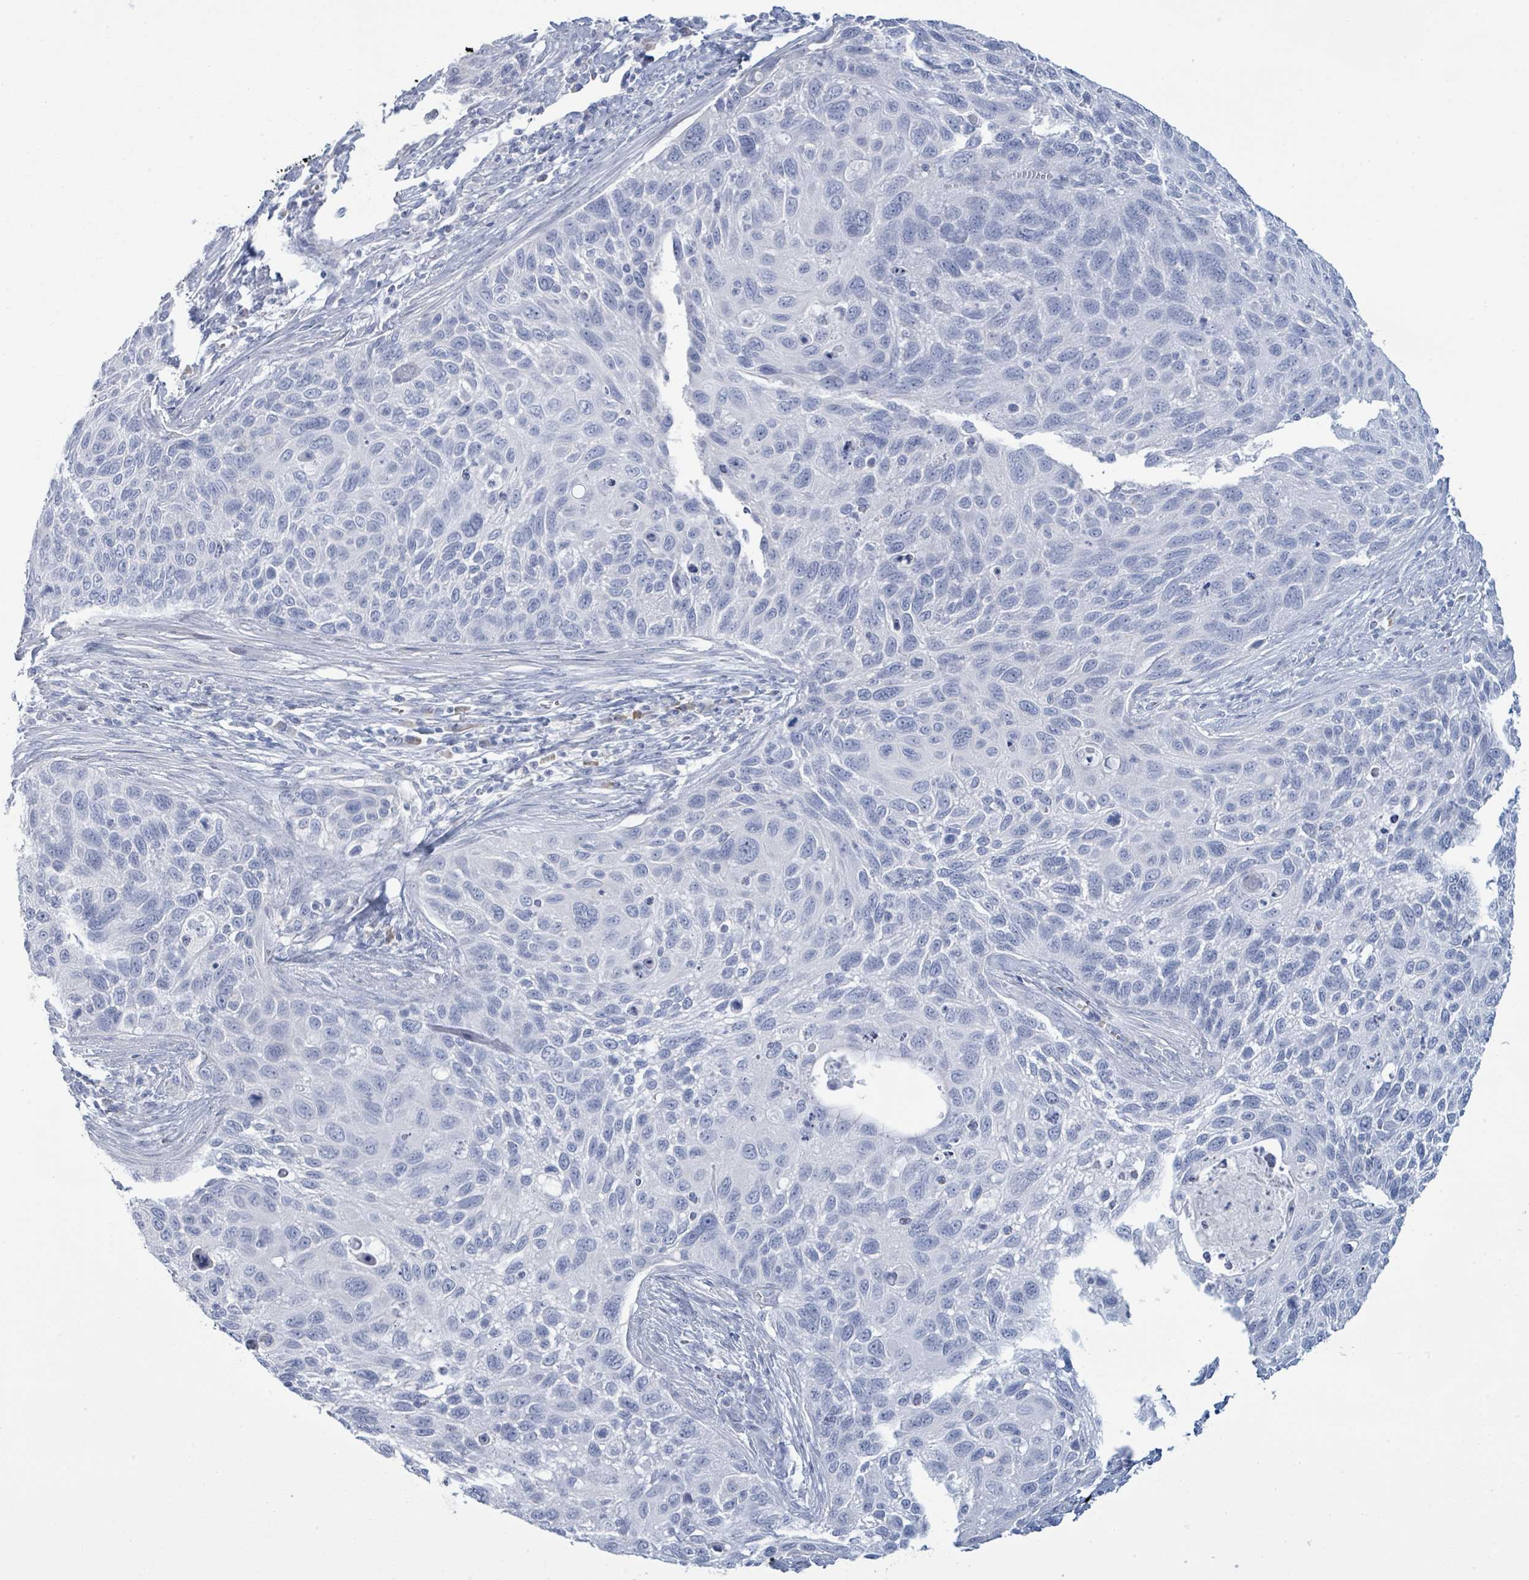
{"staining": {"intensity": "negative", "quantity": "none", "location": "none"}, "tissue": "cervical cancer", "cell_type": "Tumor cells", "image_type": "cancer", "snomed": [{"axis": "morphology", "description": "Squamous cell carcinoma, NOS"}, {"axis": "topography", "description": "Cervix"}], "caption": "This is a histopathology image of IHC staining of squamous cell carcinoma (cervical), which shows no staining in tumor cells.", "gene": "PGA3", "patient": {"sex": "female", "age": 70}}